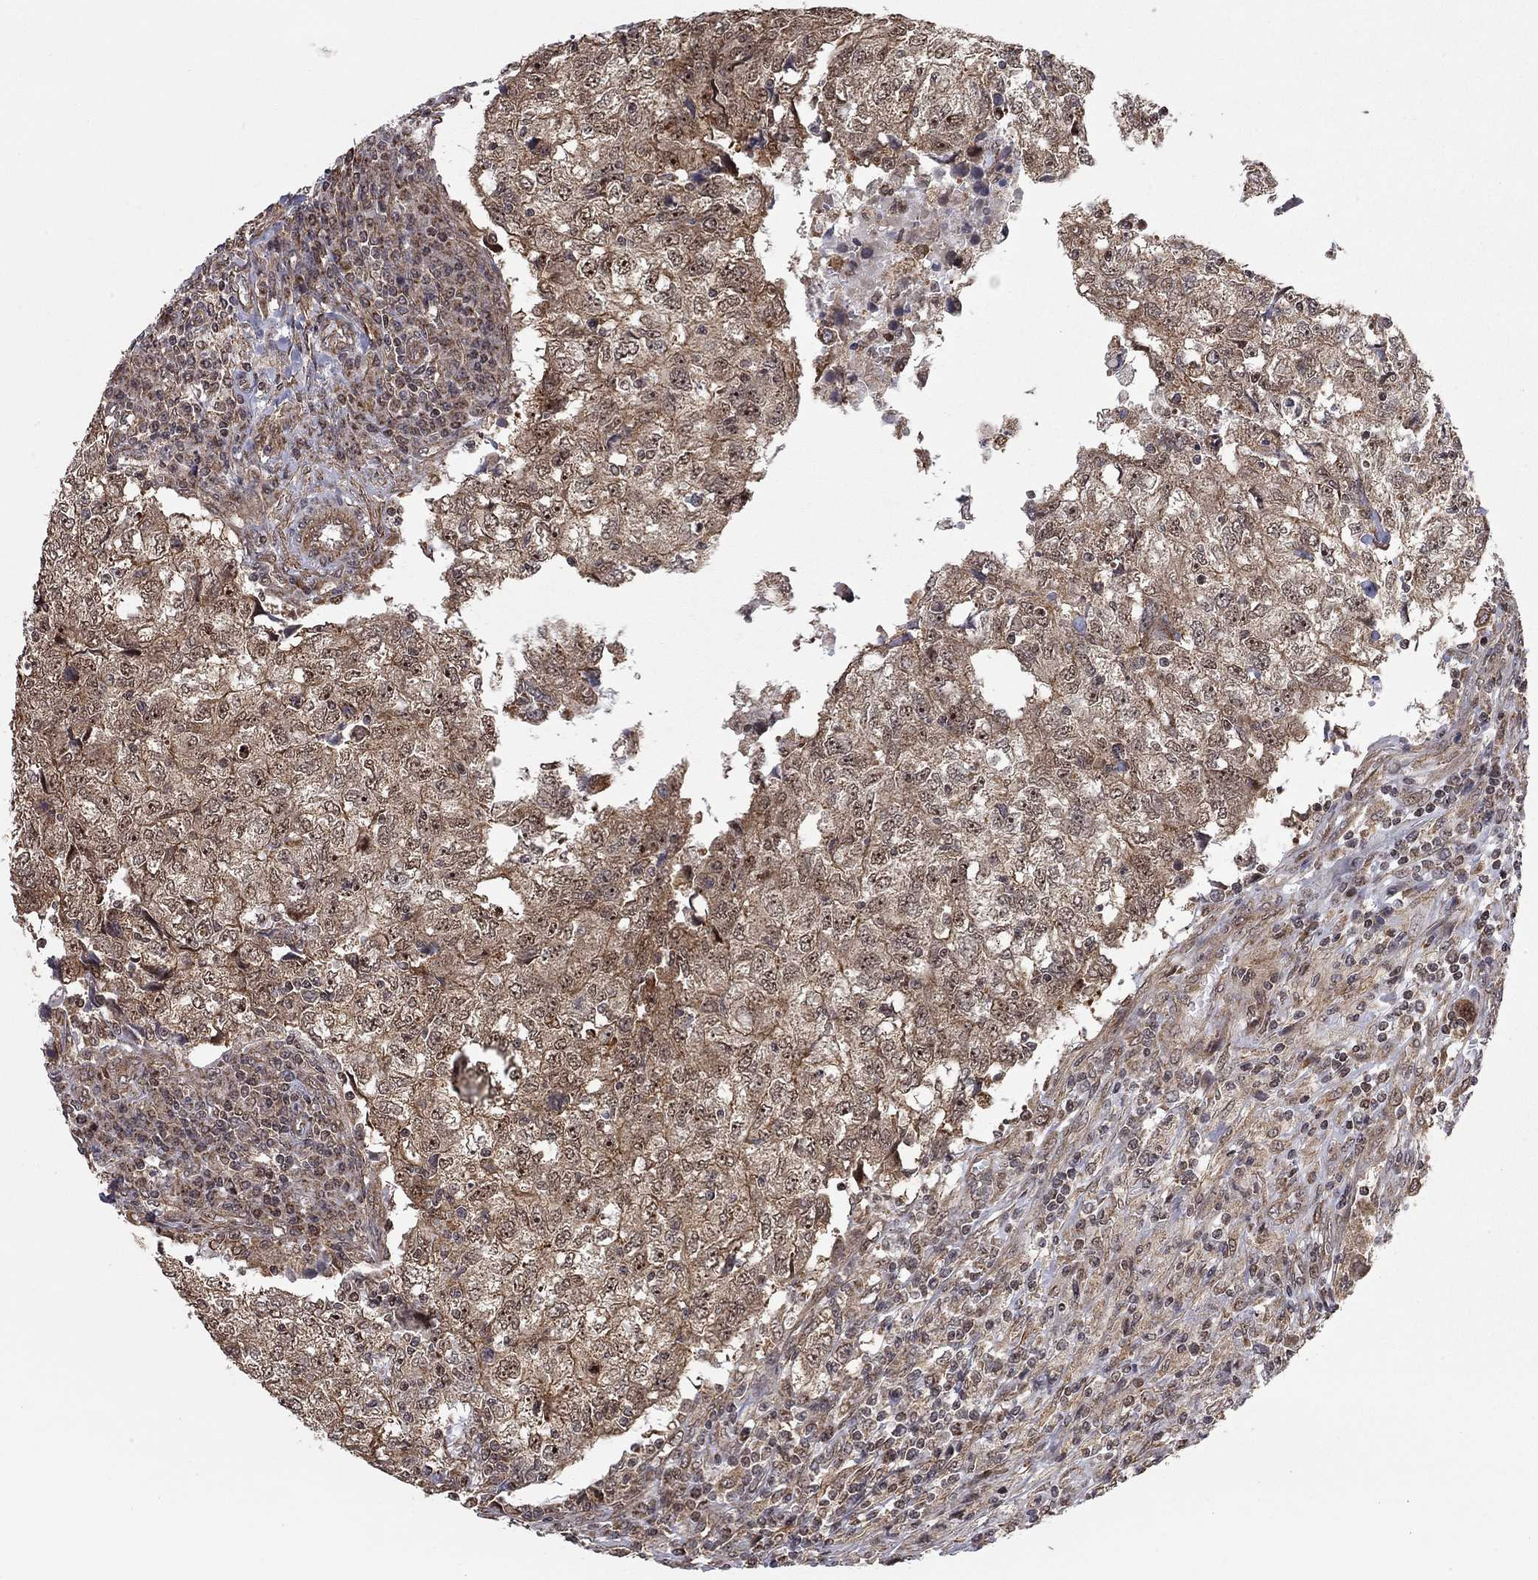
{"staining": {"intensity": "moderate", "quantity": "25%-75%", "location": "cytoplasmic/membranous,nuclear"}, "tissue": "breast cancer", "cell_type": "Tumor cells", "image_type": "cancer", "snomed": [{"axis": "morphology", "description": "Duct carcinoma"}, {"axis": "topography", "description": "Breast"}], "caption": "Brown immunohistochemical staining in human breast cancer shows moderate cytoplasmic/membranous and nuclear expression in approximately 25%-75% of tumor cells.", "gene": "TDP1", "patient": {"sex": "female", "age": 30}}